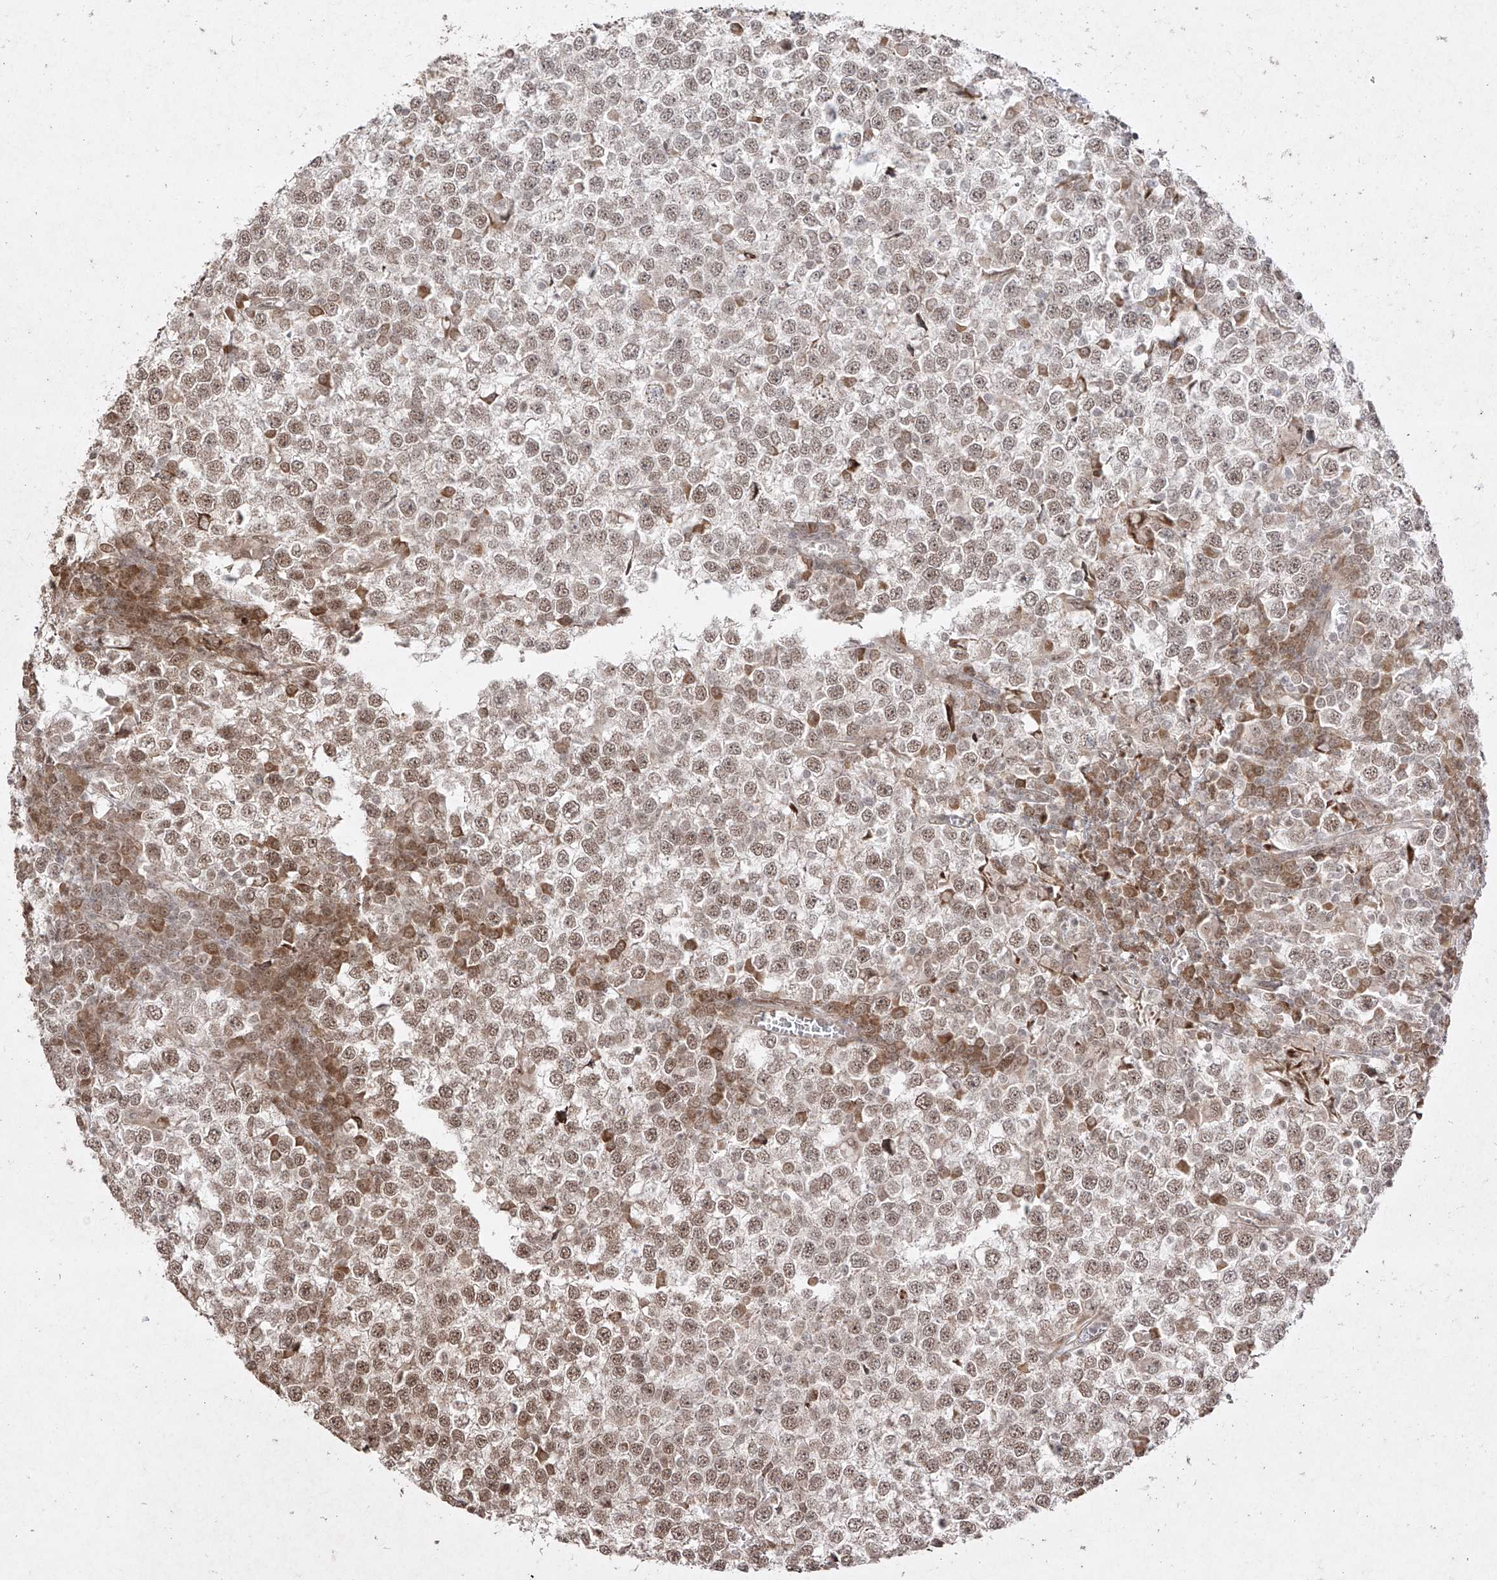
{"staining": {"intensity": "moderate", "quantity": "25%-75%", "location": "nuclear"}, "tissue": "testis cancer", "cell_type": "Tumor cells", "image_type": "cancer", "snomed": [{"axis": "morphology", "description": "Seminoma, NOS"}, {"axis": "topography", "description": "Testis"}], "caption": "Human seminoma (testis) stained with a brown dye exhibits moderate nuclear positive staining in approximately 25%-75% of tumor cells.", "gene": "SNRNP27", "patient": {"sex": "male", "age": 65}}